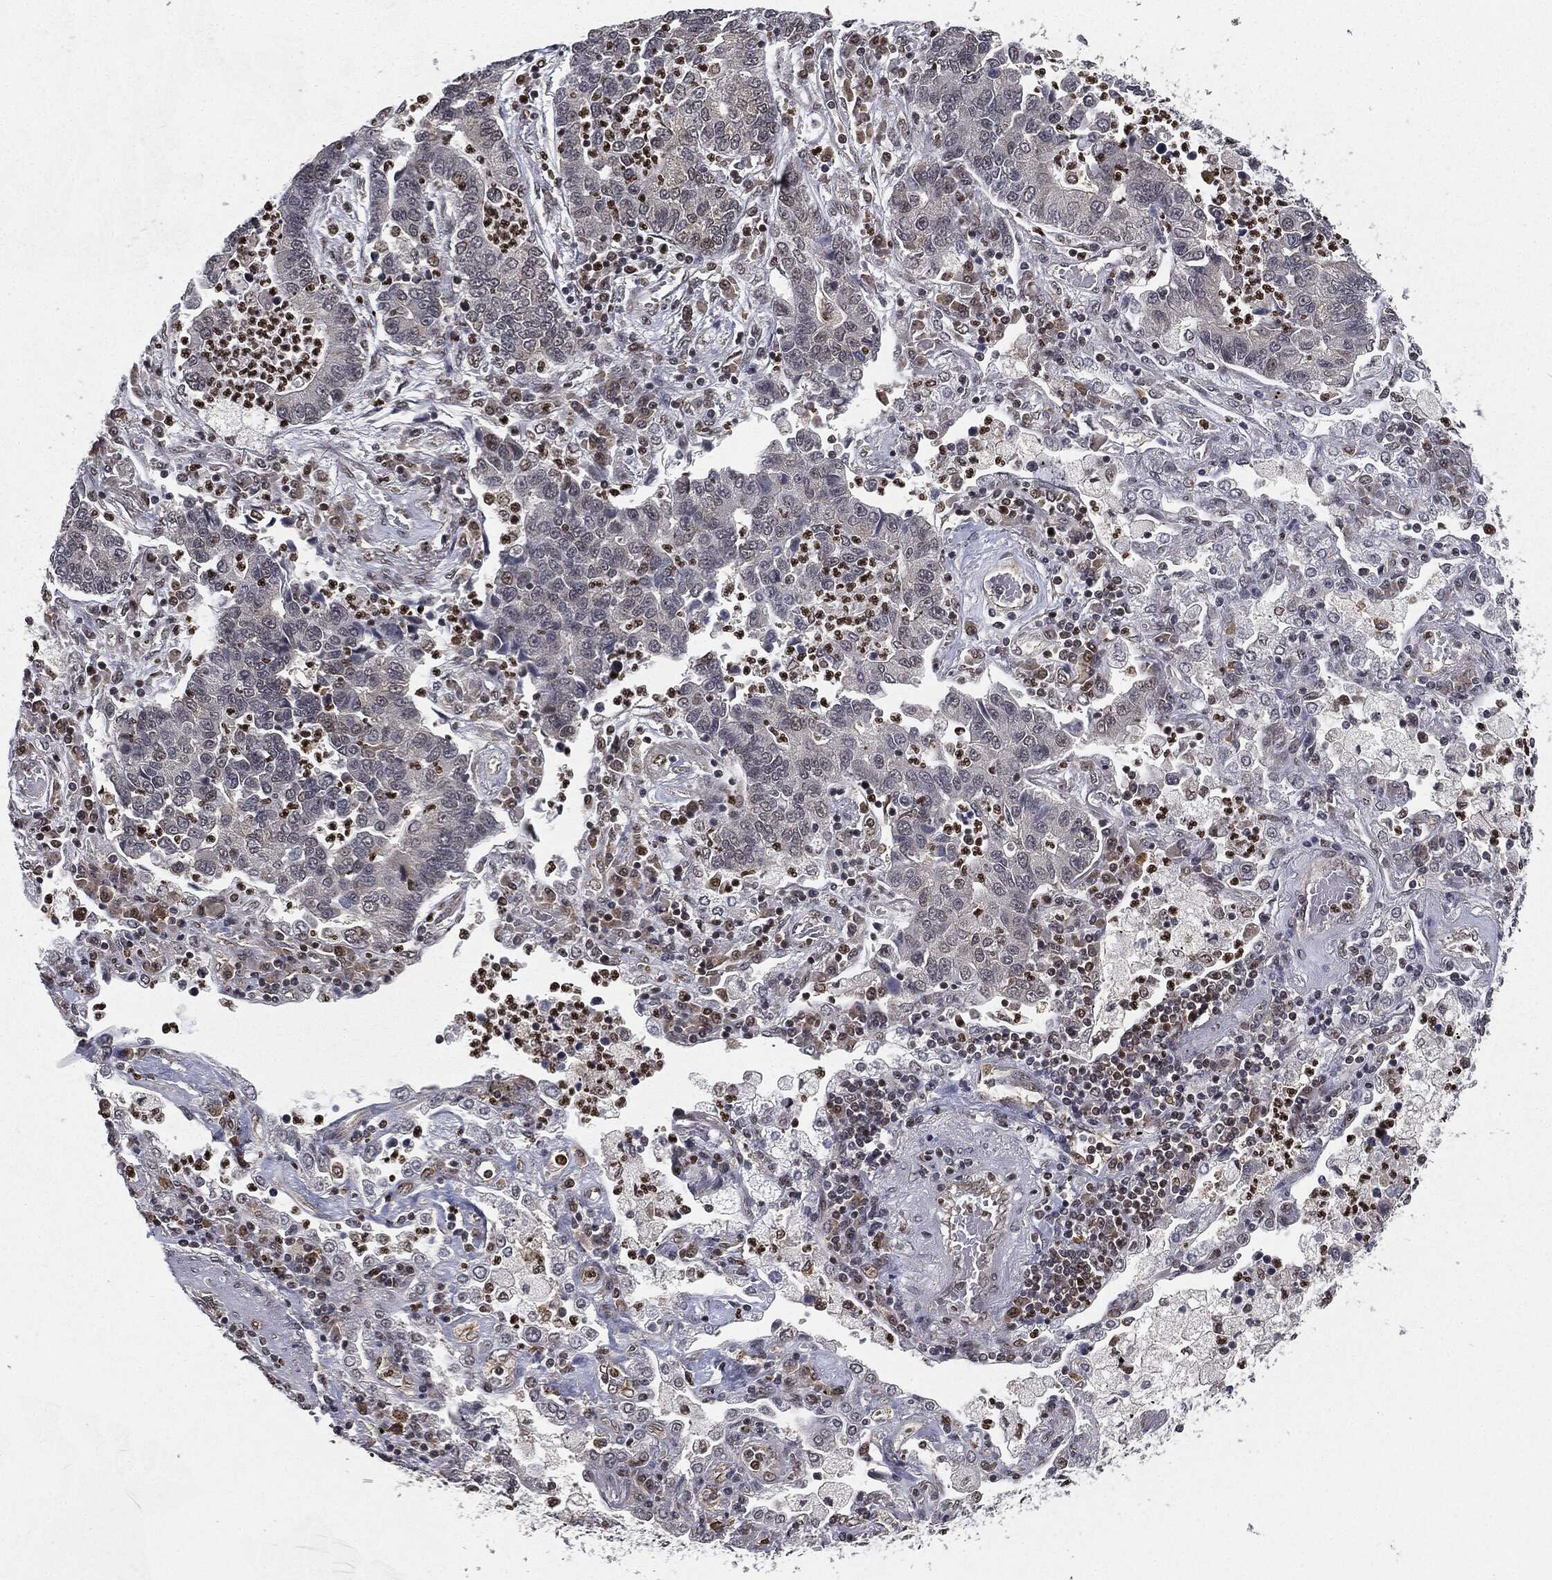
{"staining": {"intensity": "negative", "quantity": "none", "location": "none"}, "tissue": "lung cancer", "cell_type": "Tumor cells", "image_type": "cancer", "snomed": [{"axis": "morphology", "description": "Adenocarcinoma, NOS"}, {"axis": "topography", "description": "Lung"}], "caption": "A high-resolution image shows immunohistochemistry staining of adenocarcinoma (lung), which reveals no significant expression in tumor cells.", "gene": "TBC1D22A", "patient": {"sex": "female", "age": 57}}